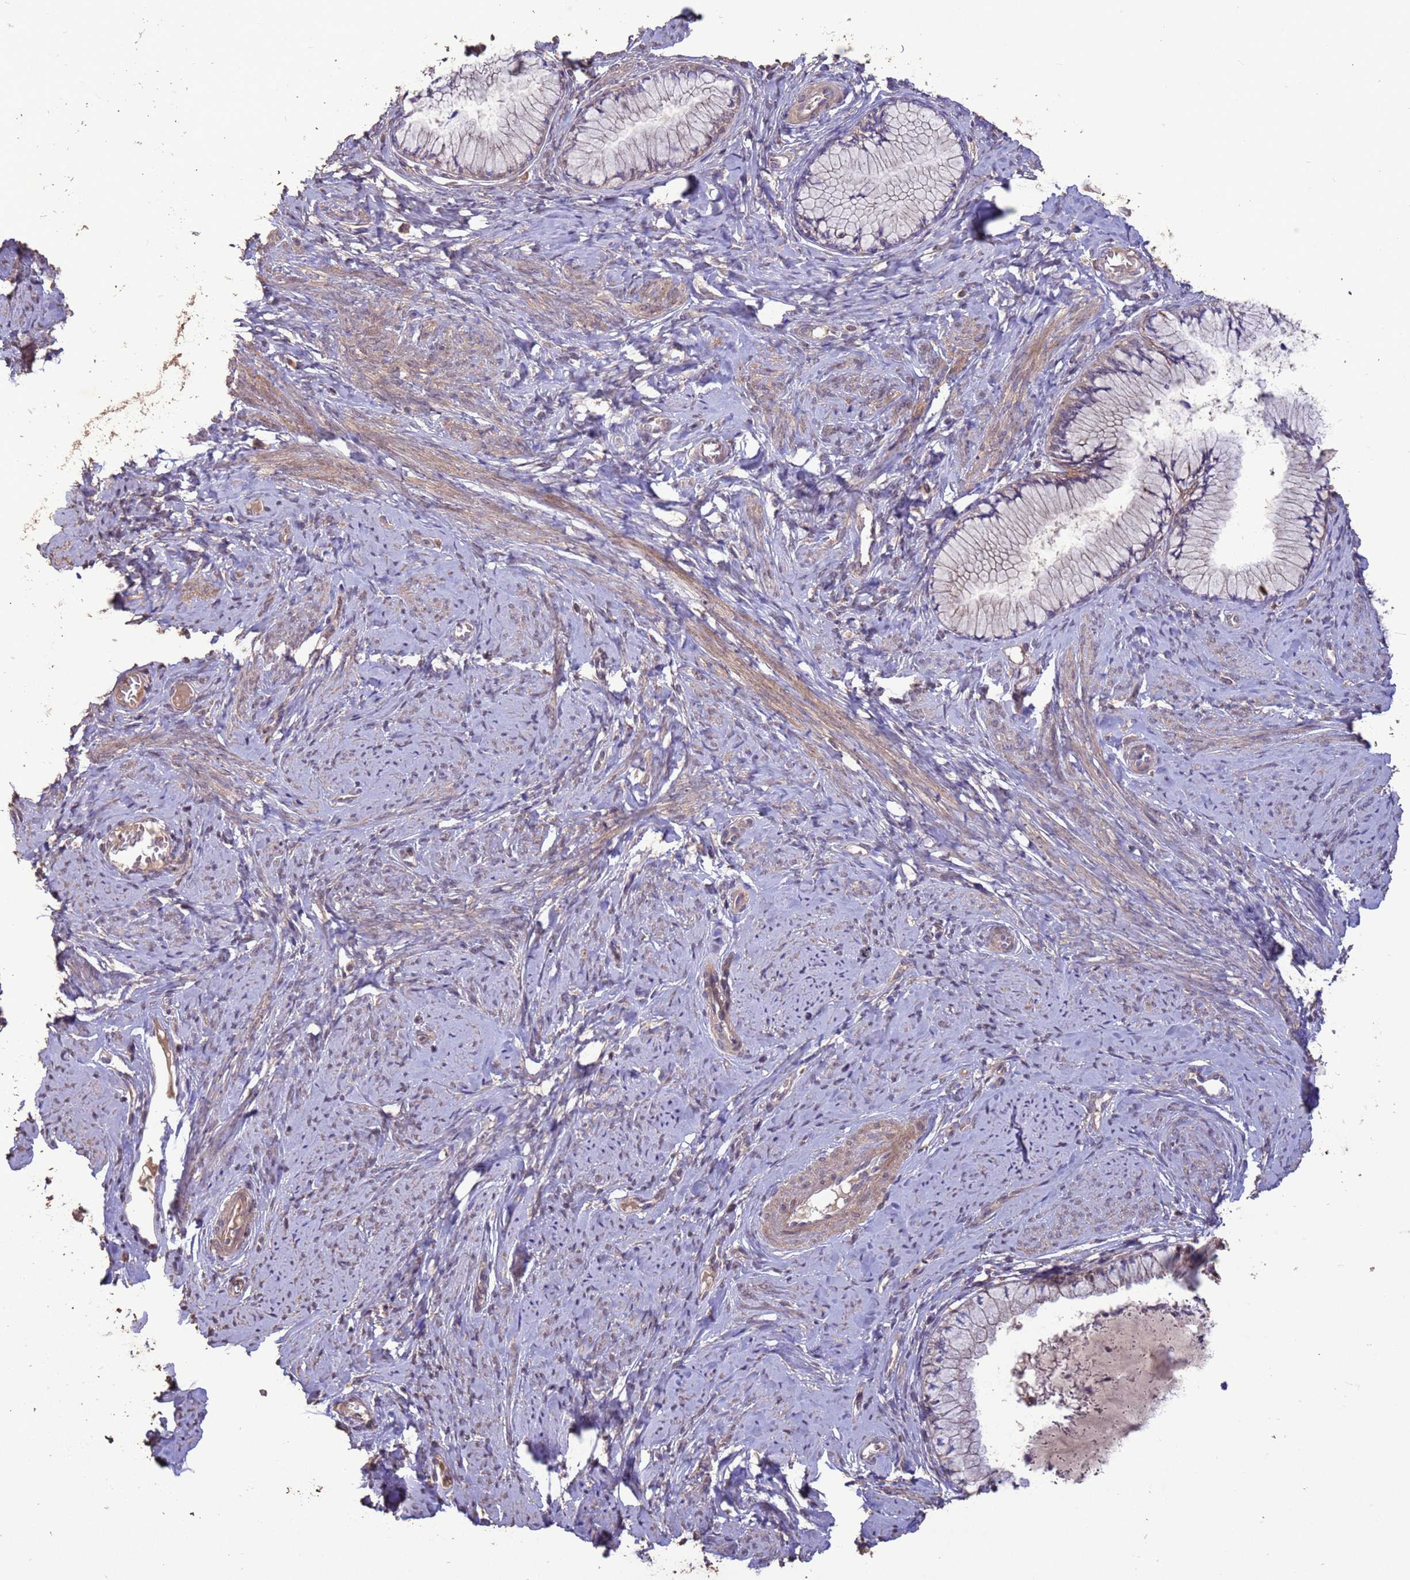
{"staining": {"intensity": "weak", "quantity": "<25%", "location": "cytoplasmic/membranous"}, "tissue": "cervix", "cell_type": "Glandular cells", "image_type": "normal", "snomed": [{"axis": "morphology", "description": "Normal tissue, NOS"}, {"axis": "topography", "description": "Cervix"}], "caption": "The micrograph displays no significant staining in glandular cells of cervix.", "gene": "SLC9B2", "patient": {"sex": "female", "age": 42}}